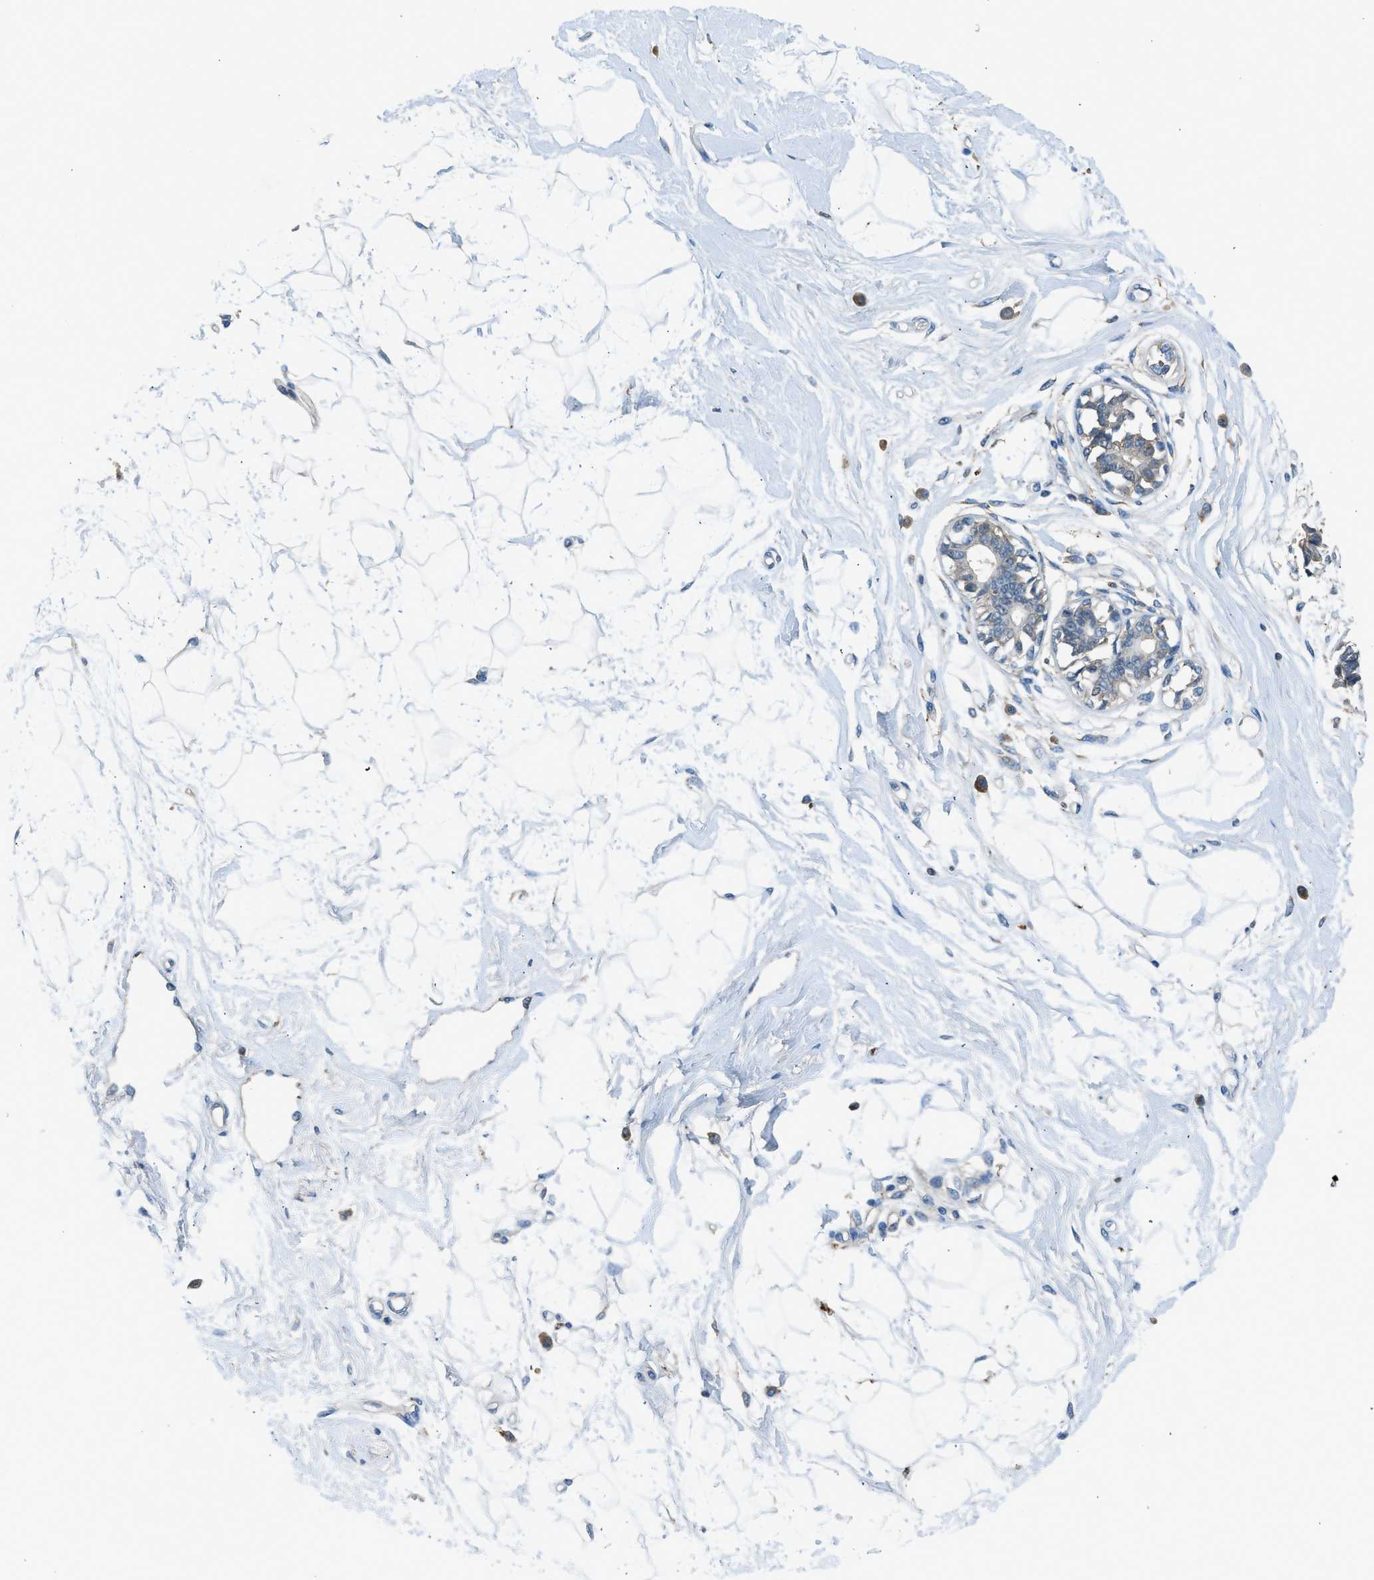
{"staining": {"intensity": "negative", "quantity": "none", "location": "none"}, "tissue": "breast", "cell_type": "Adipocytes", "image_type": "normal", "snomed": [{"axis": "morphology", "description": "Normal tissue, NOS"}, {"axis": "topography", "description": "Breast"}], "caption": "High magnification brightfield microscopy of benign breast stained with DAB (brown) and counterstained with hematoxylin (blue): adipocytes show no significant expression. Brightfield microscopy of immunohistochemistry (IHC) stained with DAB (brown) and hematoxylin (blue), captured at high magnification.", "gene": "BMP1", "patient": {"sex": "female", "age": 45}}